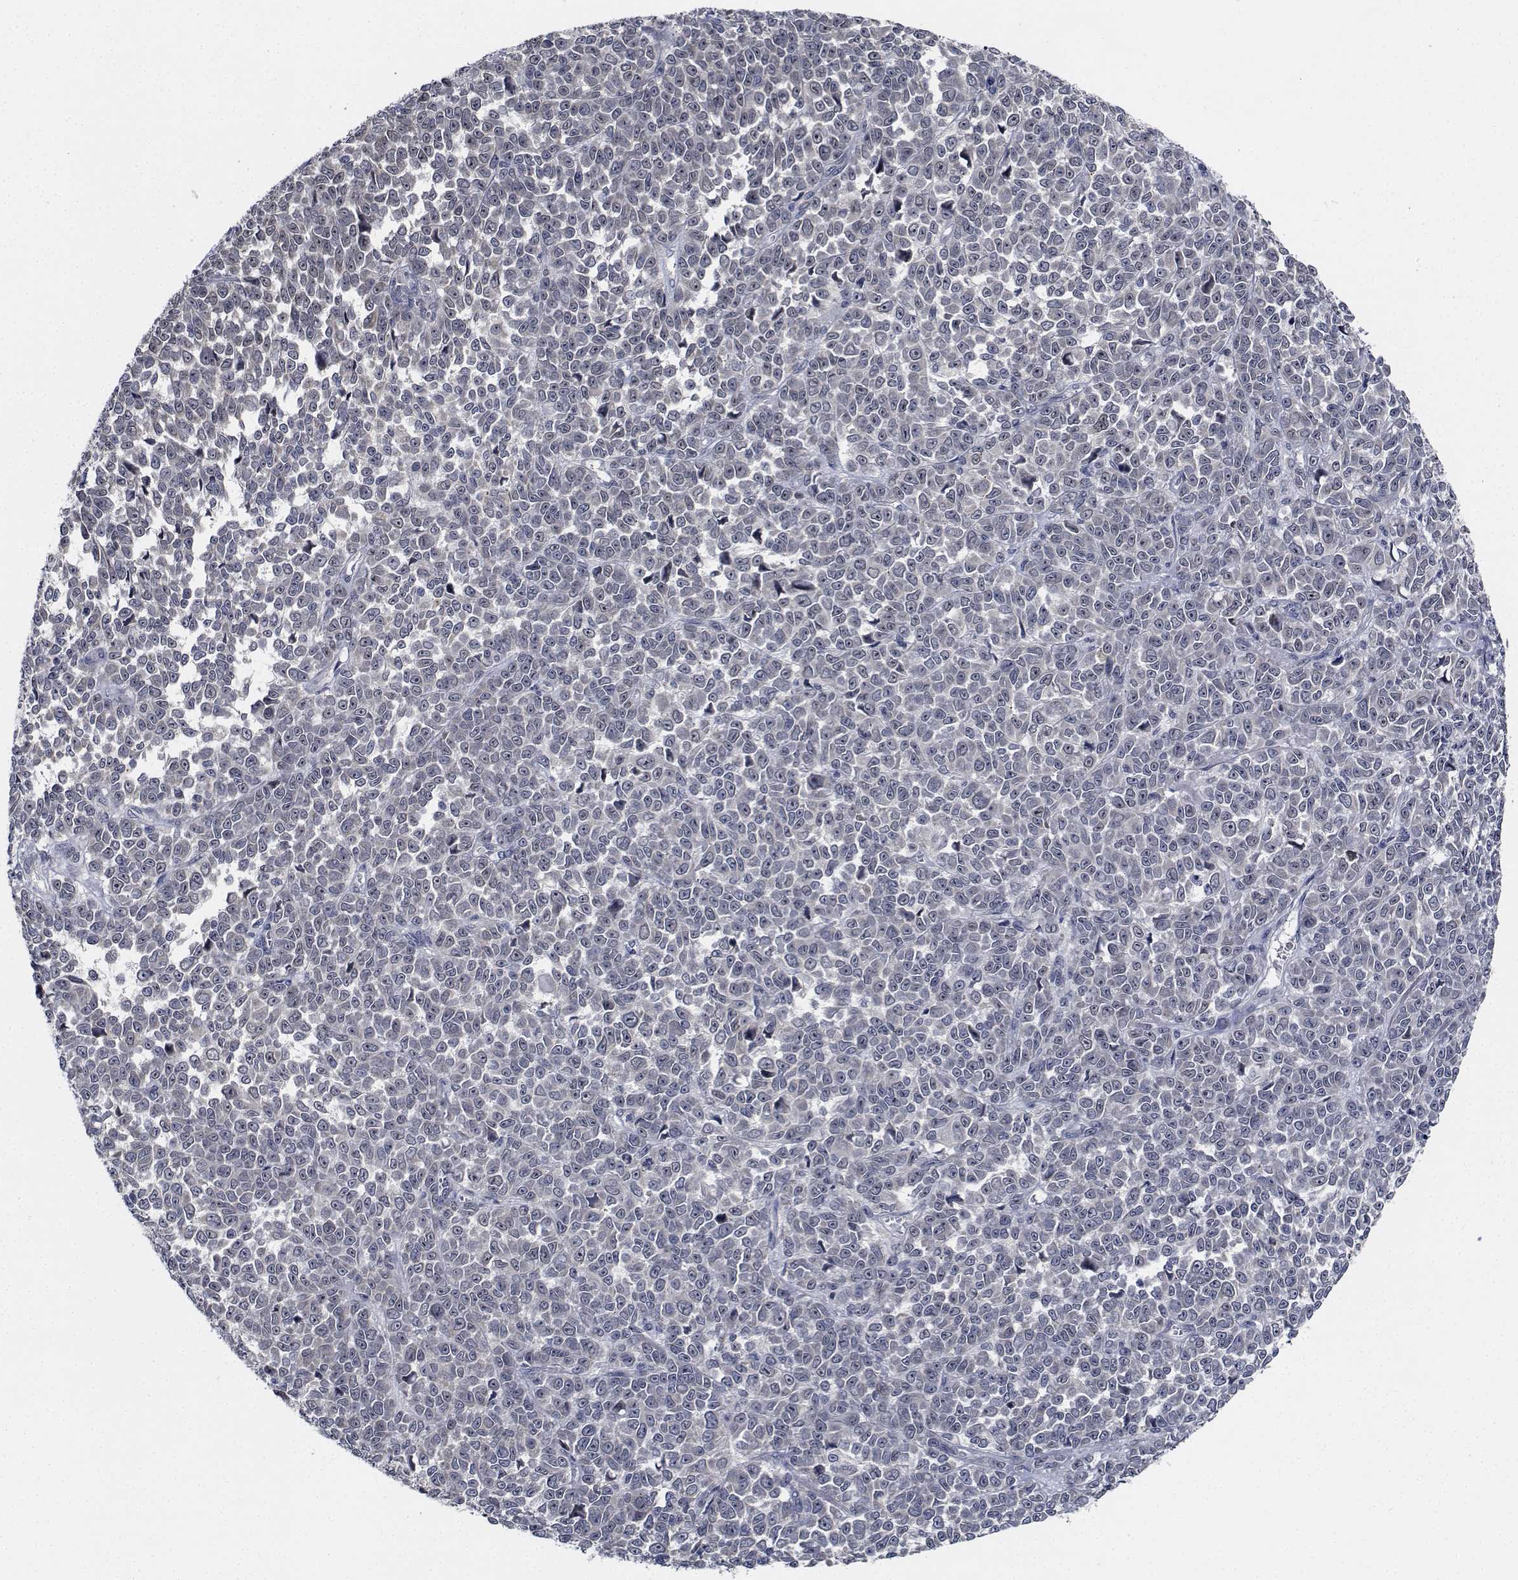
{"staining": {"intensity": "negative", "quantity": "none", "location": "none"}, "tissue": "melanoma", "cell_type": "Tumor cells", "image_type": "cancer", "snomed": [{"axis": "morphology", "description": "Malignant melanoma, NOS"}, {"axis": "topography", "description": "Skin"}], "caption": "Immunohistochemistry image of malignant melanoma stained for a protein (brown), which demonstrates no positivity in tumor cells.", "gene": "NVL", "patient": {"sex": "female", "age": 95}}